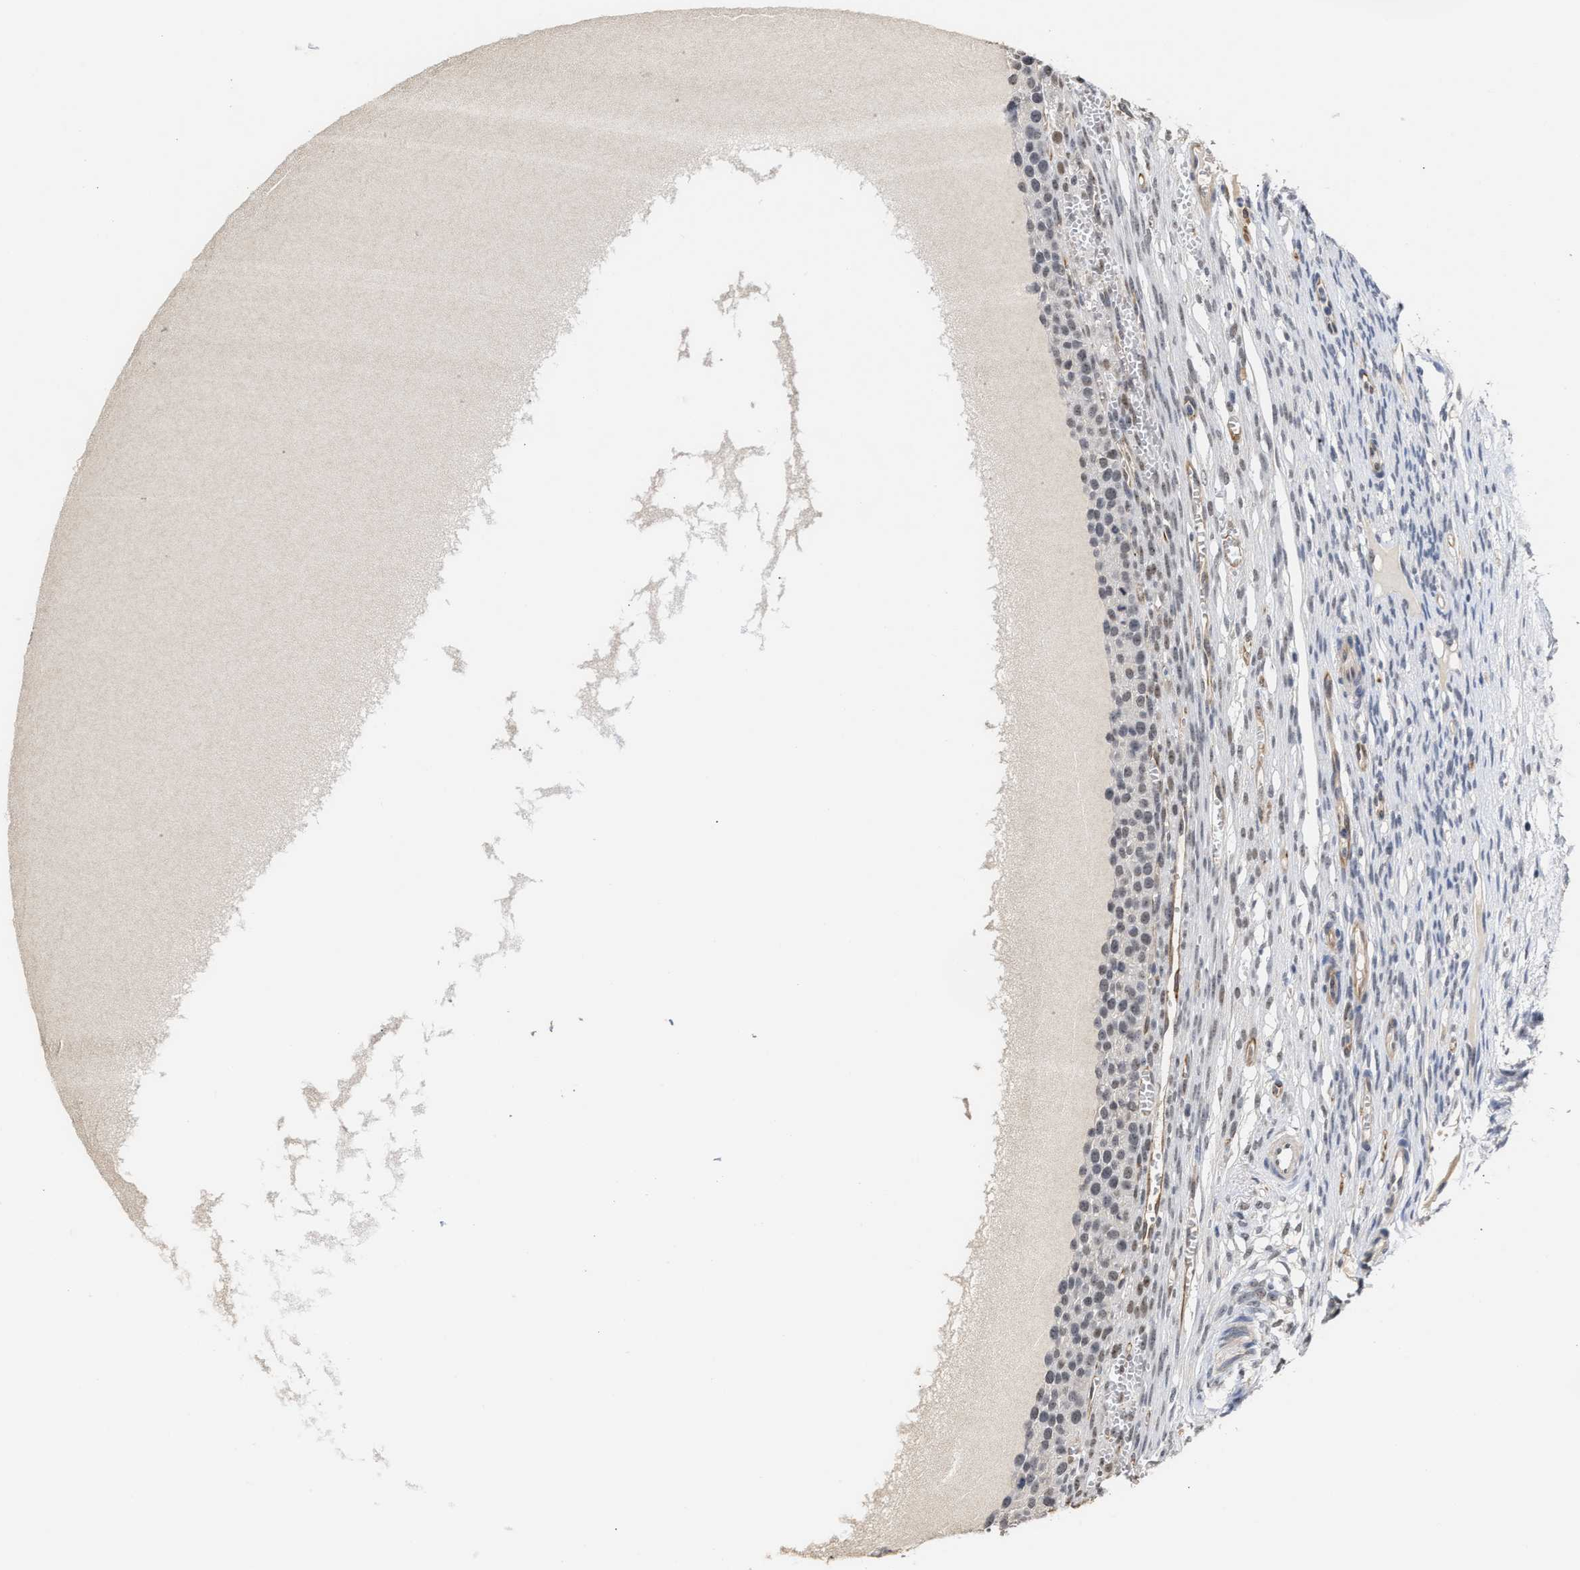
{"staining": {"intensity": "weak", "quantity": "<25%", "location": "nuclear"}, "tissue": "ovary", "cell_type": "Follicle cells", "image_type": "normal", "snomed": [{"axis": "morphology", "description": "Normal tissue, NOS"}, {"axis": "topography", "description": "Ovary"}], "caption": "An immunohistochemistry image of normal ovary is shown. There is no staining in follicle cells of ovary. (Brightfield microscopy of DAB immunohistochemistry at high magnification).", "gene": "AHNAK2", "patient": {"sex": "female", "age": 33}}